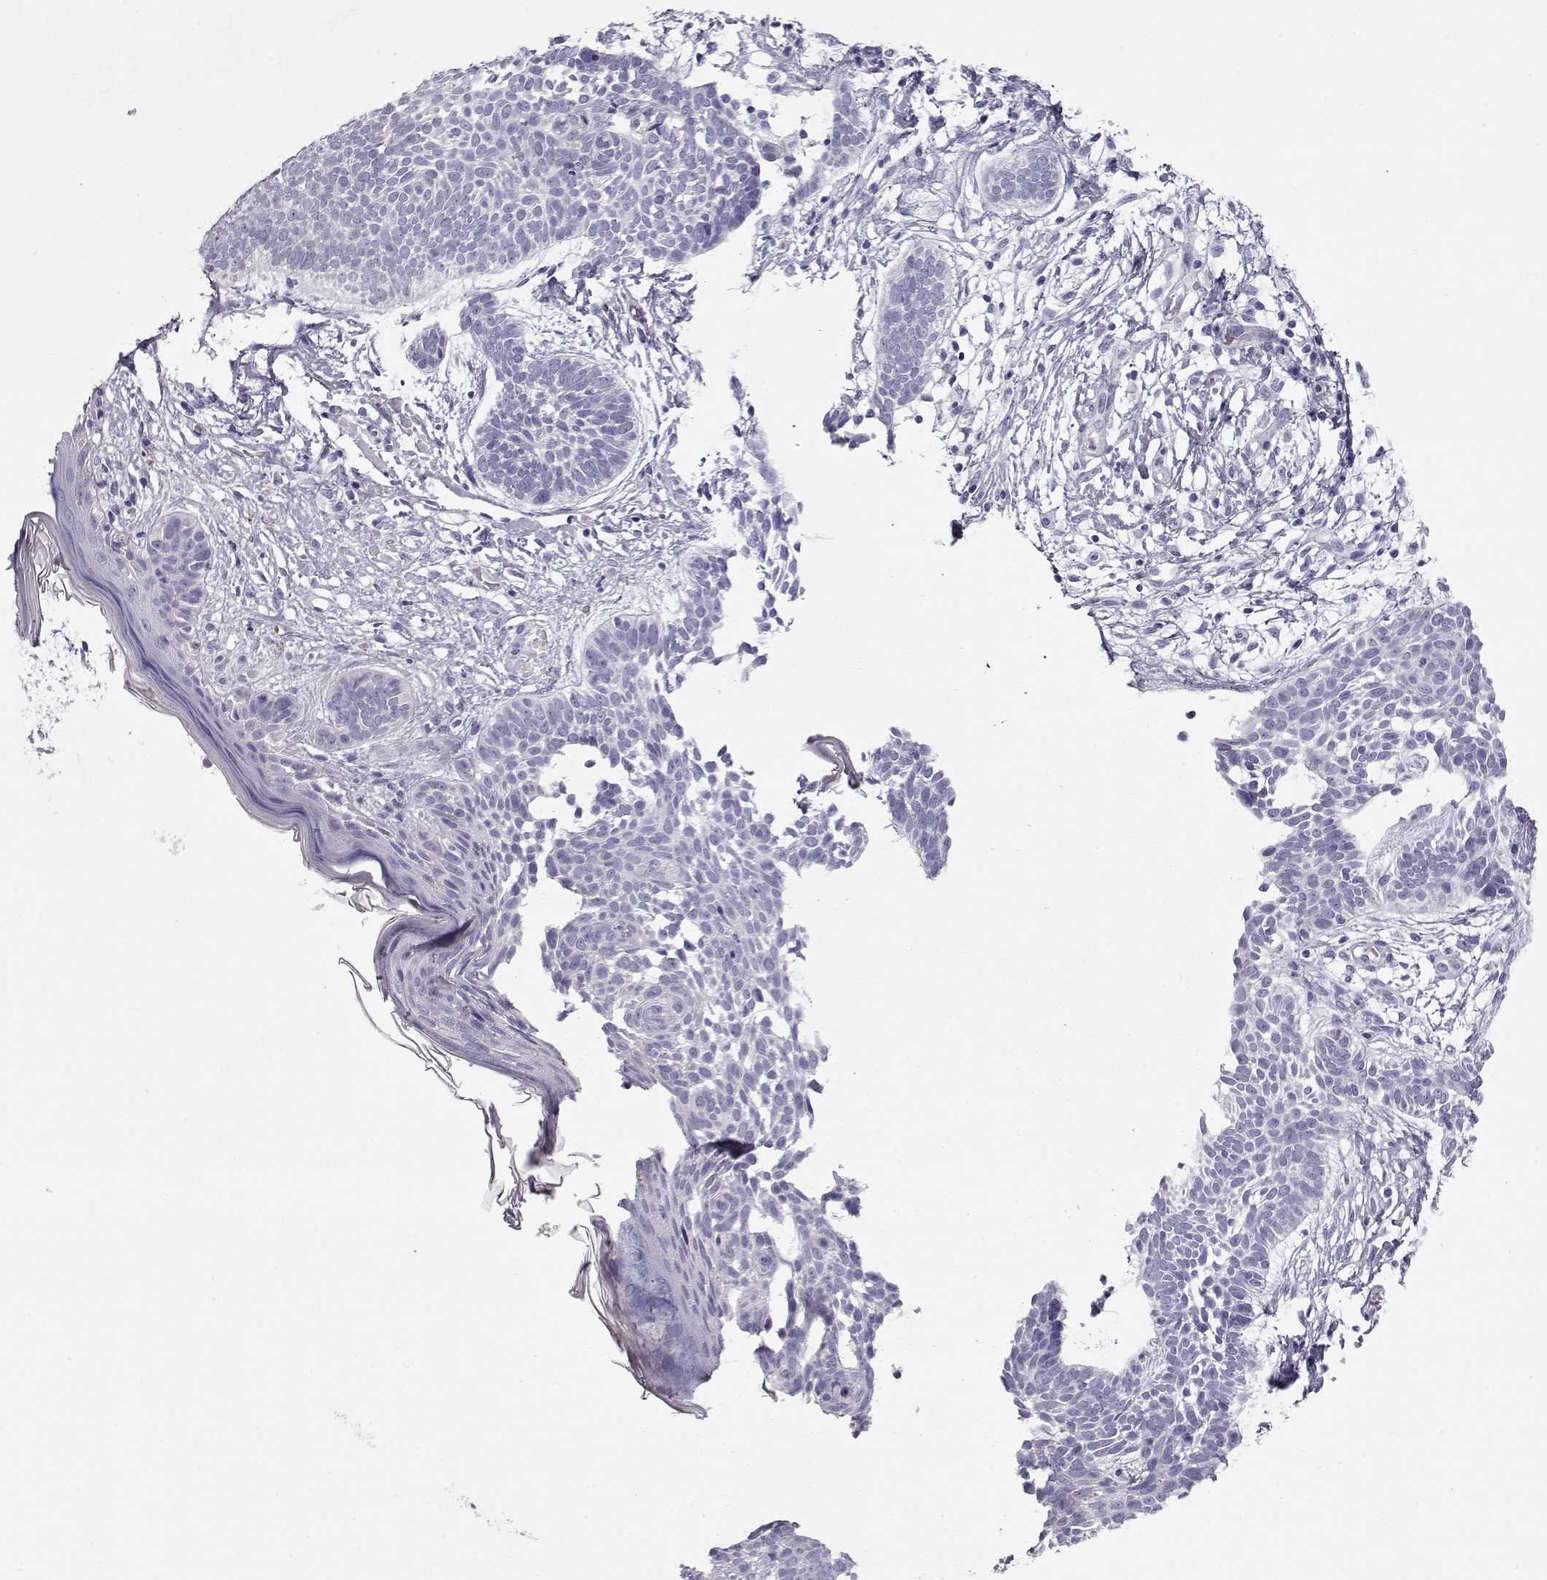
{"staining": {"intensity": "negative", "quantity": "none", "location": "none"}, "tissue": "skin cancer", "cell_type": "Tumor cells", "image_type": "cancer", "snomed": [{"axis": "morphology", "description": "Basal cell carcinoma"}, {"axis": "topography", "description": "Skin"}], "caption": "DAB (3,3'-diaminobenzidine) immunohistochemical staining of human basal cell carcinoma (skin) shows no significant expression in tumor cells. (IHC, brightfield microscopy, high magnification).", "gene": "SLITRK3", "patient": {"sex": "male", "age": 85}}